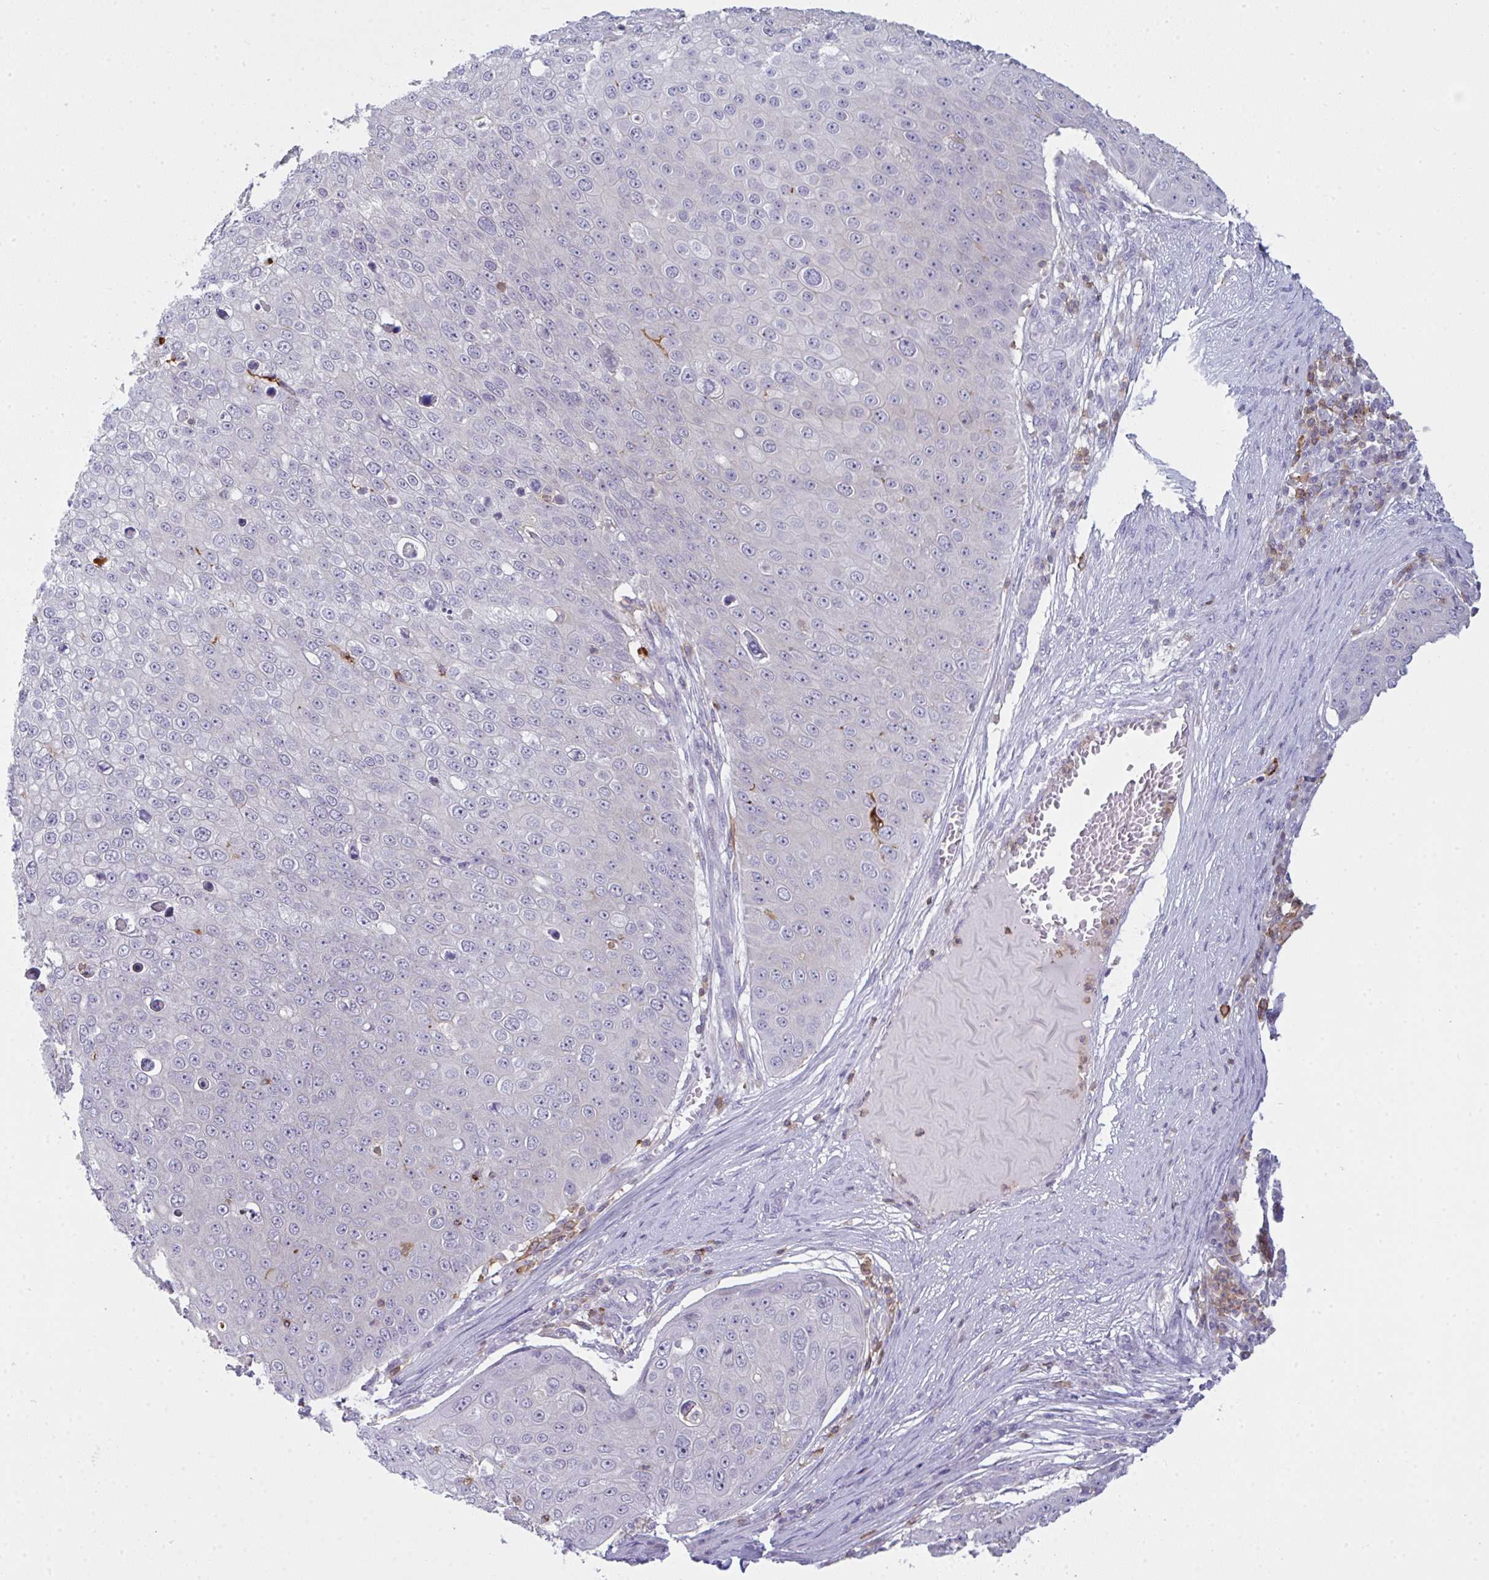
{"staining": {"intensity": "negative", "quantity": "none", "location": "none"}, "tissue": "skin cancer", "cell_type": "Tumor cells", "image_type": "cancer", "snomed": [{"axis": "morphology", "description": "Squamous cell carcinoma, NOS"}, {"axis": "topography", "description": "Skin"}], "caption": "The image shows no significant expression in tumor cells of skin squamous cell carcinoma.", "gene": "CD80", "patient": {"sex": "male", "age": 71}}